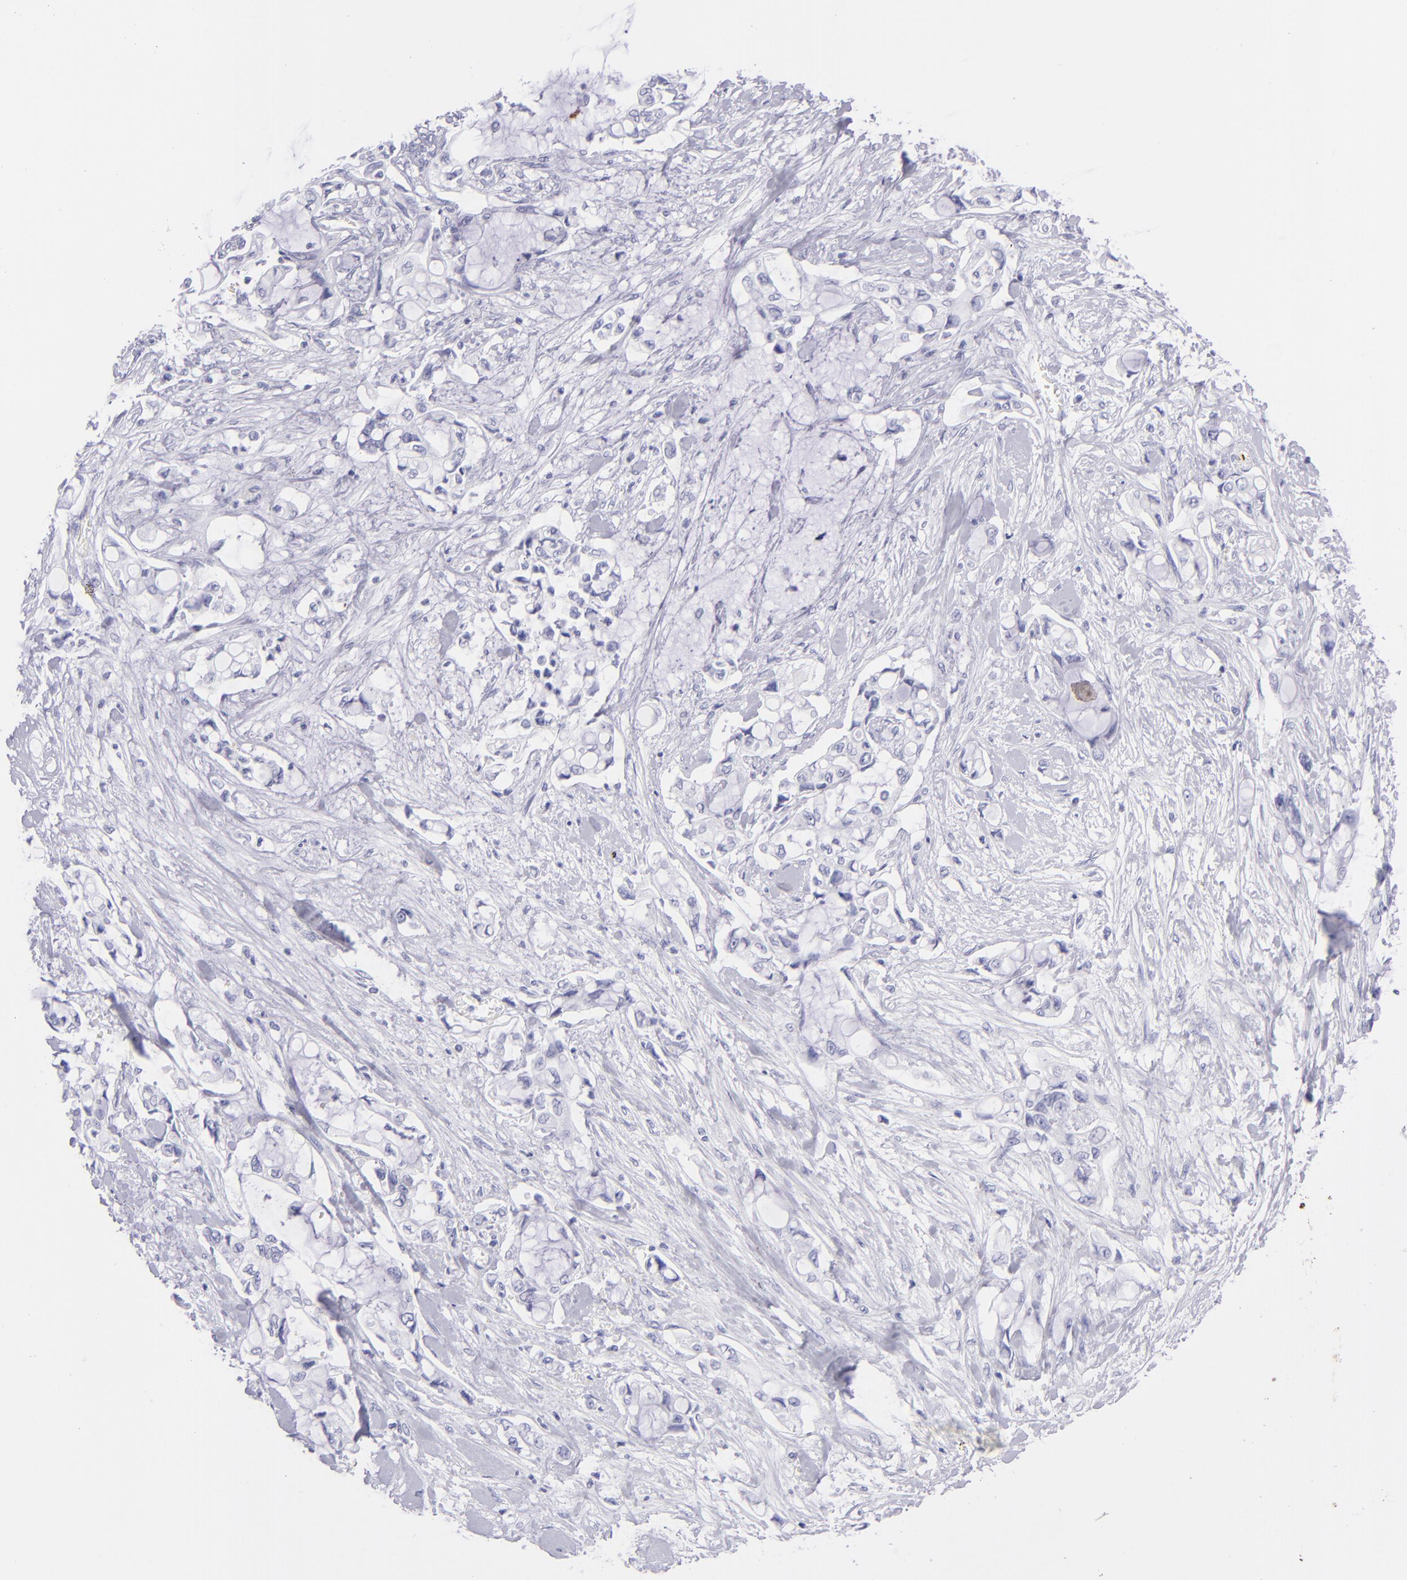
{"staining": {"intensity": "negative", "quantity": "none", "location": "none"}, "tissue": "pancreatic cancer", "cell_type": "Tumor cells", "image_type": "cancer", "snomed": [{"axis": "morphology", "description": "Adenocarcinoma, NOS"}, {"axis": "topography", "description": "Pancreas"}], "caption": "IHC photomicrograph of neoplastic tissue: human pancreatic cancer stained with DAB reveals no significant protein positivity in tumor cells.", "gene": "PRPH", "patient": {"sex": "female", "age": 70}}